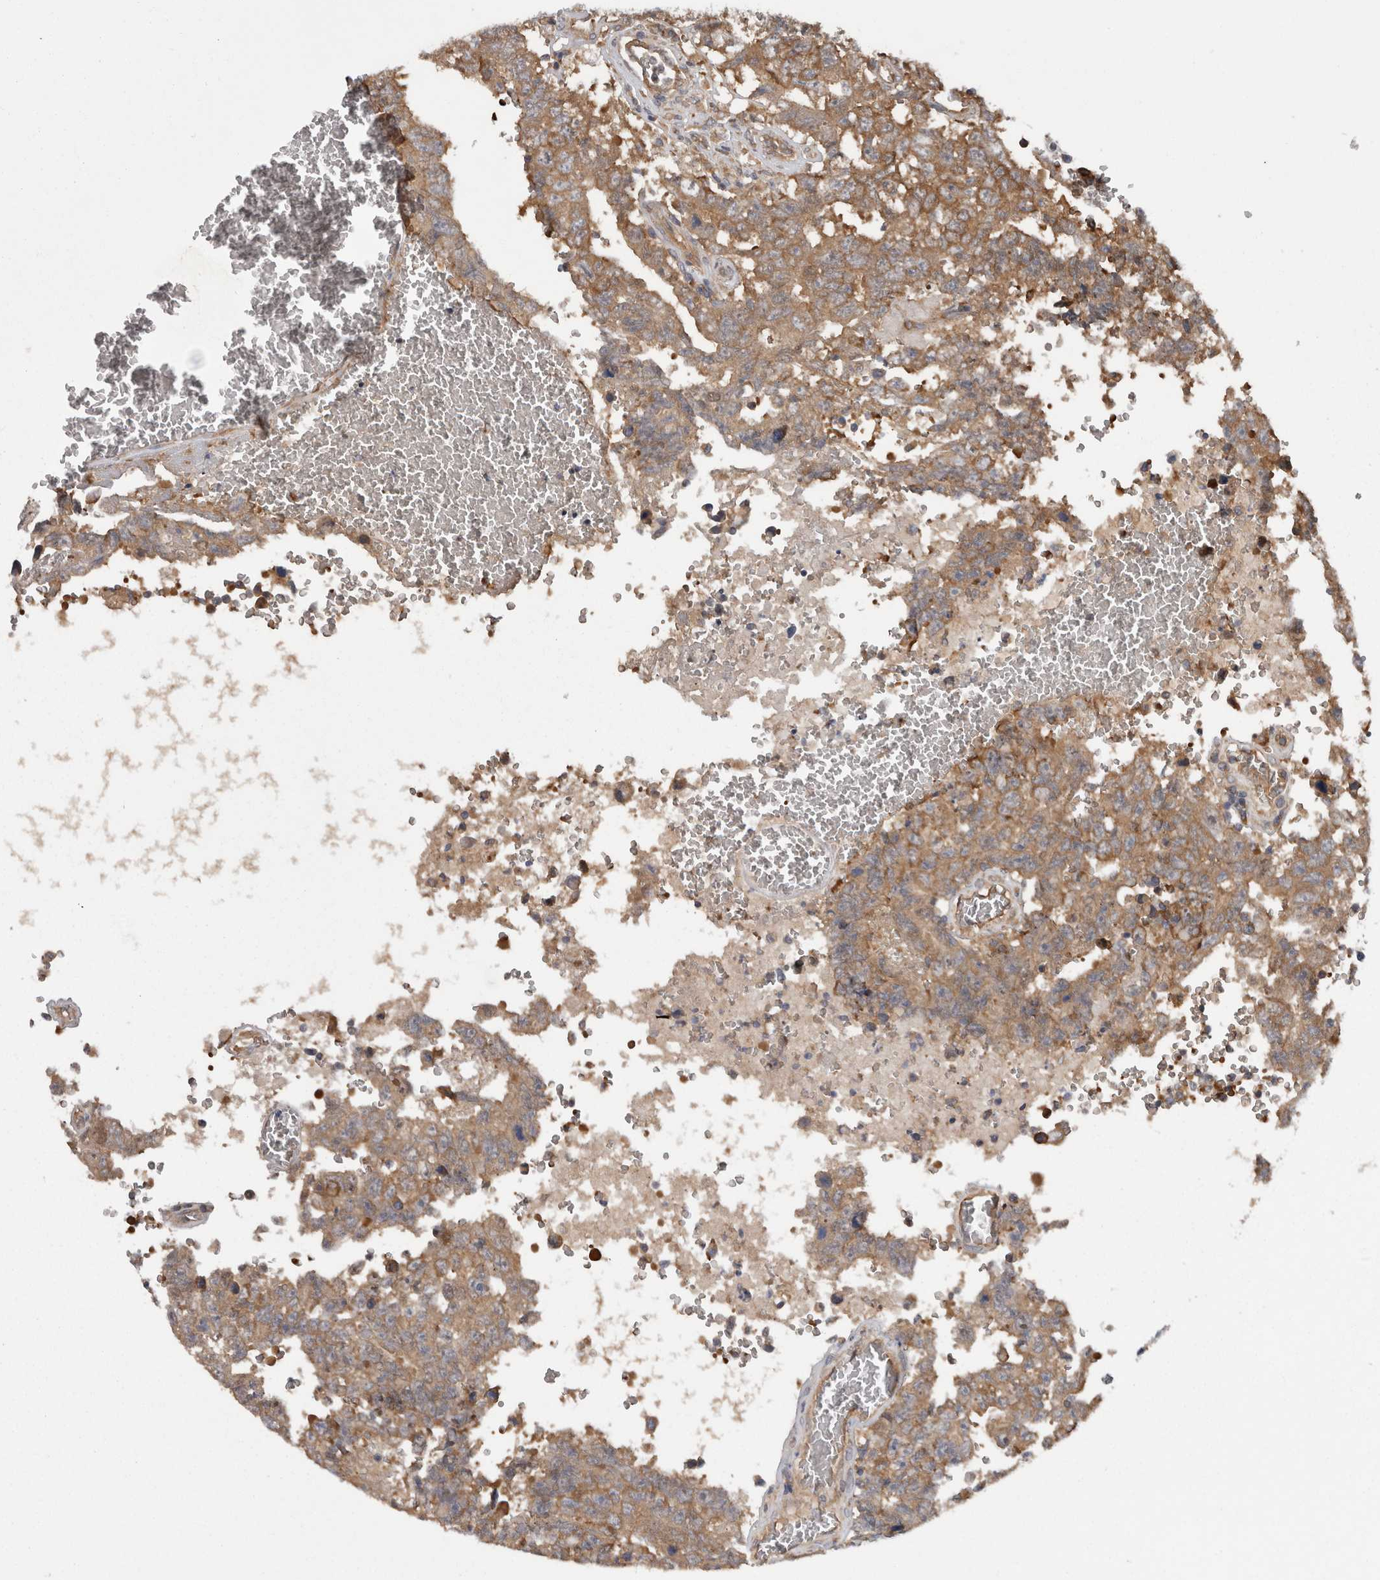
{"staining": {"intensity": "moderate", "quantity": ">75%", "location": "cytoplasmic/membranous"}, "tissue": "testis cancer", "cell_type": "Tumor cells", "image_type": "cancer", "snomed": [{"axis": "morphology", "description": "Carcinoma, Embryonal, NOS"}, {"axis": "topography", "description": "Testis"}], "caption": "Brown immunohistochemical staining in testis cancer (embryonal carcinoma) demonstrates moderate cytoplasmic/membranous positivity in approximately >75% of tumor cells.", "gene": "SMCR8", "patient": {"sex": "male", "age": 26}}